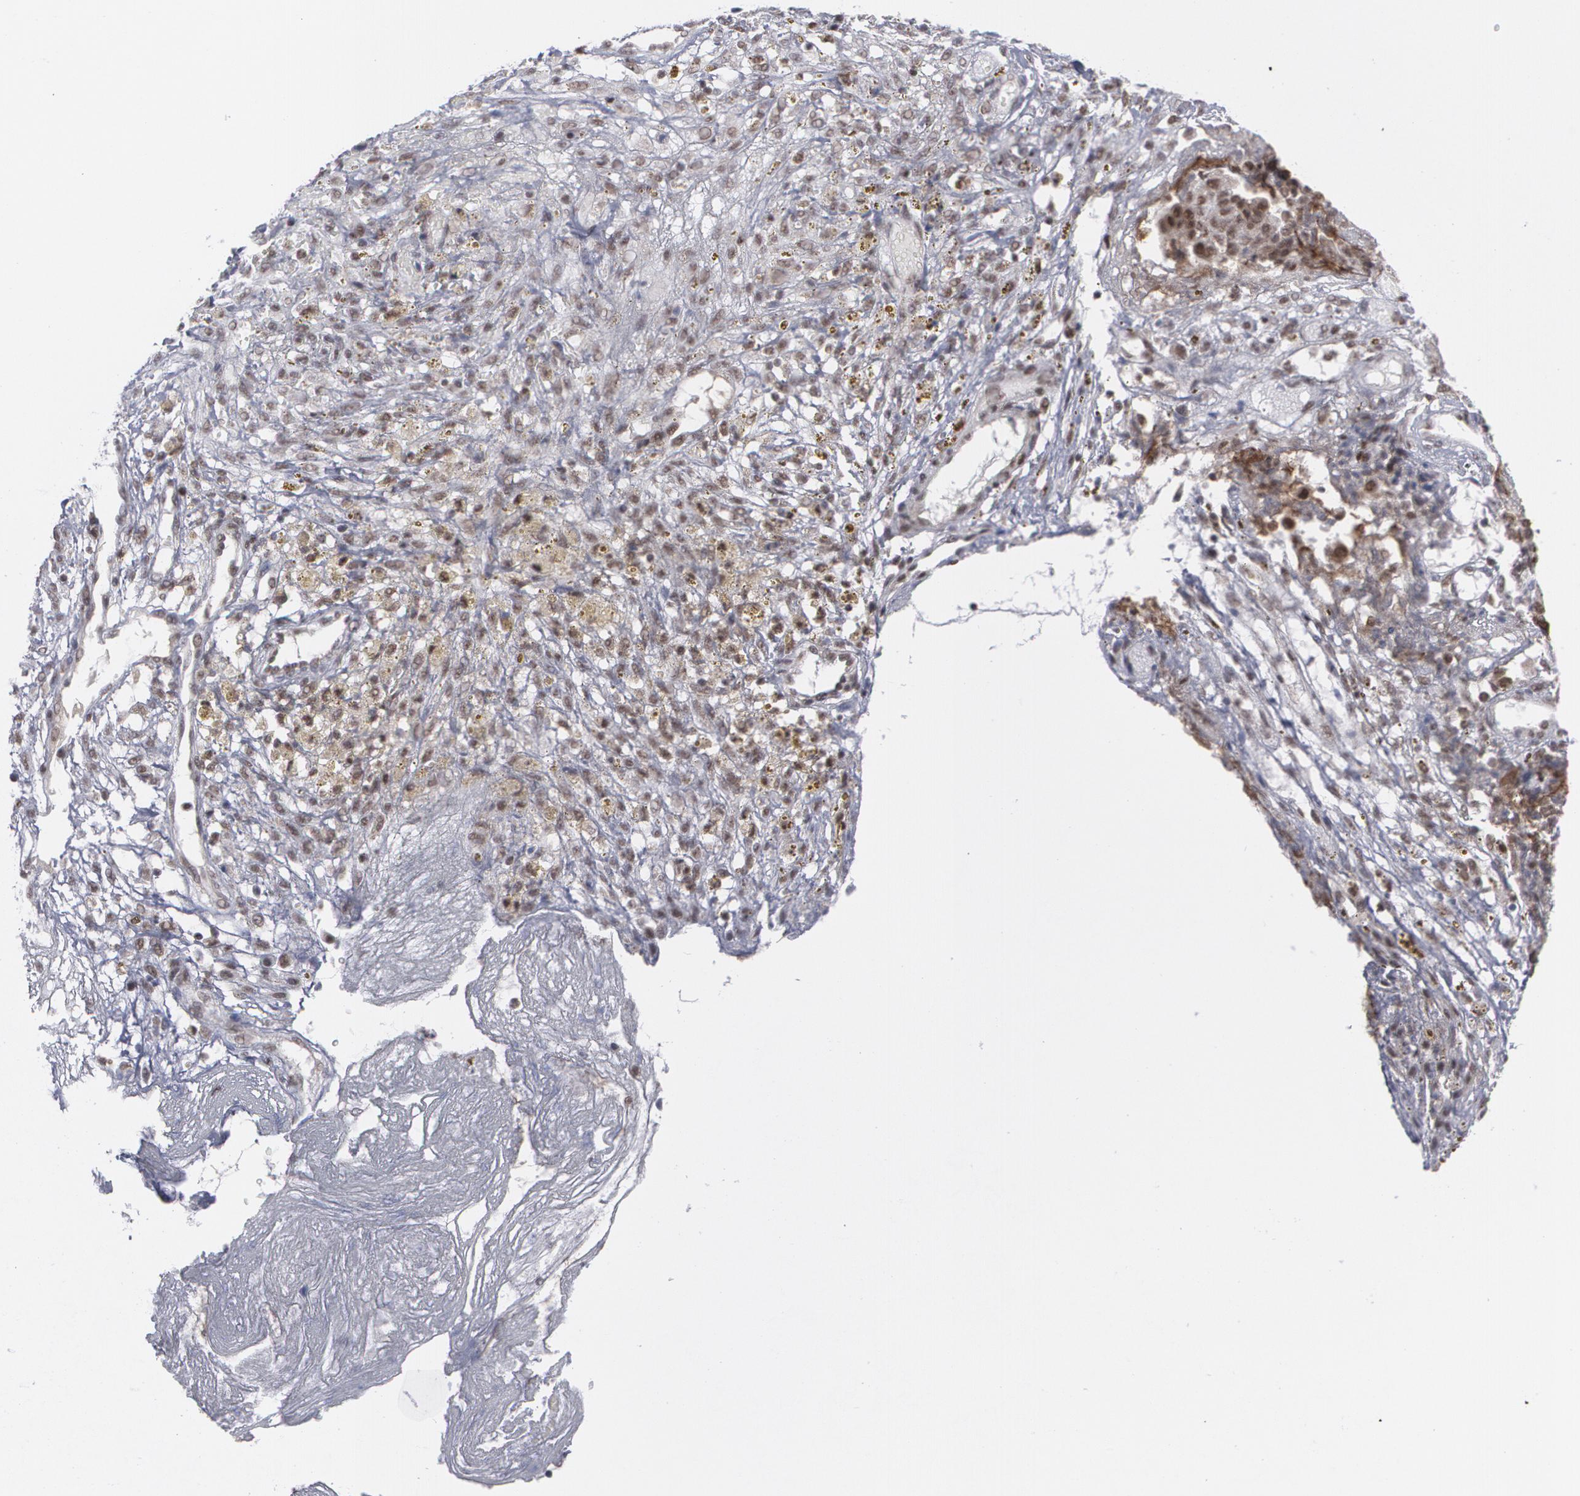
{"staining": {"intensity": "moderate", "quantity": "25%-75%", "location": "cytoplasmic/membranous,nuclear"}, "tissue": "ovarian cancer", "cell_type": "Tumor cells", "image_type": "cancer", "snomed": [{"axis": "morphology", "description": "Carcinoma, endometroid"}, {"axis": "topography", "description": "Ovary"}], "caption": "Moderate cytoplasmic/membranous and nuclear protein staining is identified in about 25%-75% of tumor cells in endometroid carcinoma (ovarian).", "gene": "MCL1", "patient": {"sex": "female", "age": 42}}